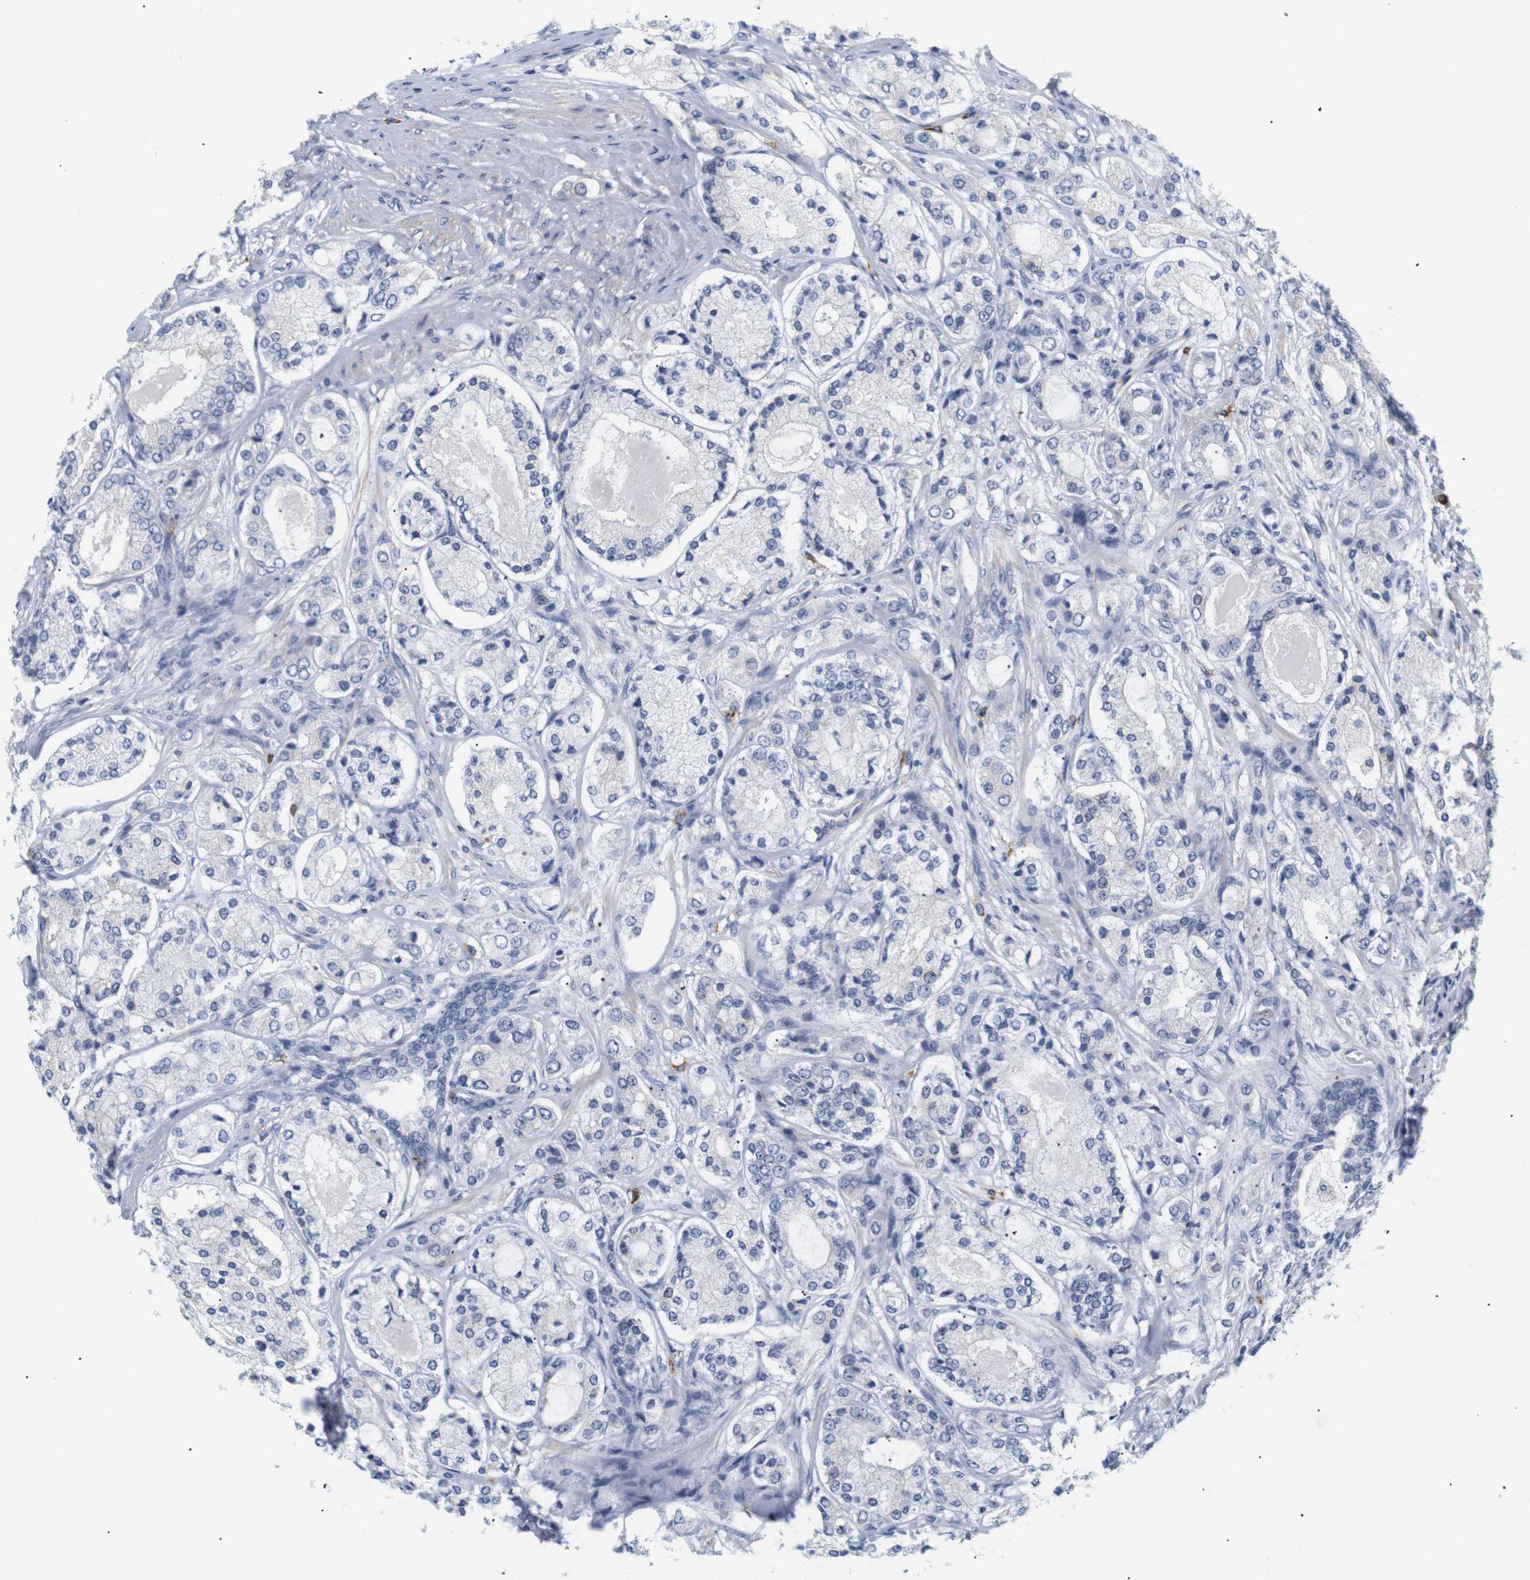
{"staining": {"intensity": "negative", "quantity": "none", "location": "none"}, "tissue": "prostate cancer", "cell_type": "Tumor cells", "image_type": "cancer", "snomed": [{"axis": "morphology", "description": "Adenocarcinoma, High grade"}, {"axis": "topography", "description": "Prostate"}], "caption": "DAB (3,3'-diaminobenzidine) immunohistochemical staining of adenocarcinoma (high-grade) (prostate) displays no significant positivity in tumor cells.", "gene": "STMN3", "patient": {"sex": "male", "age": 65}}